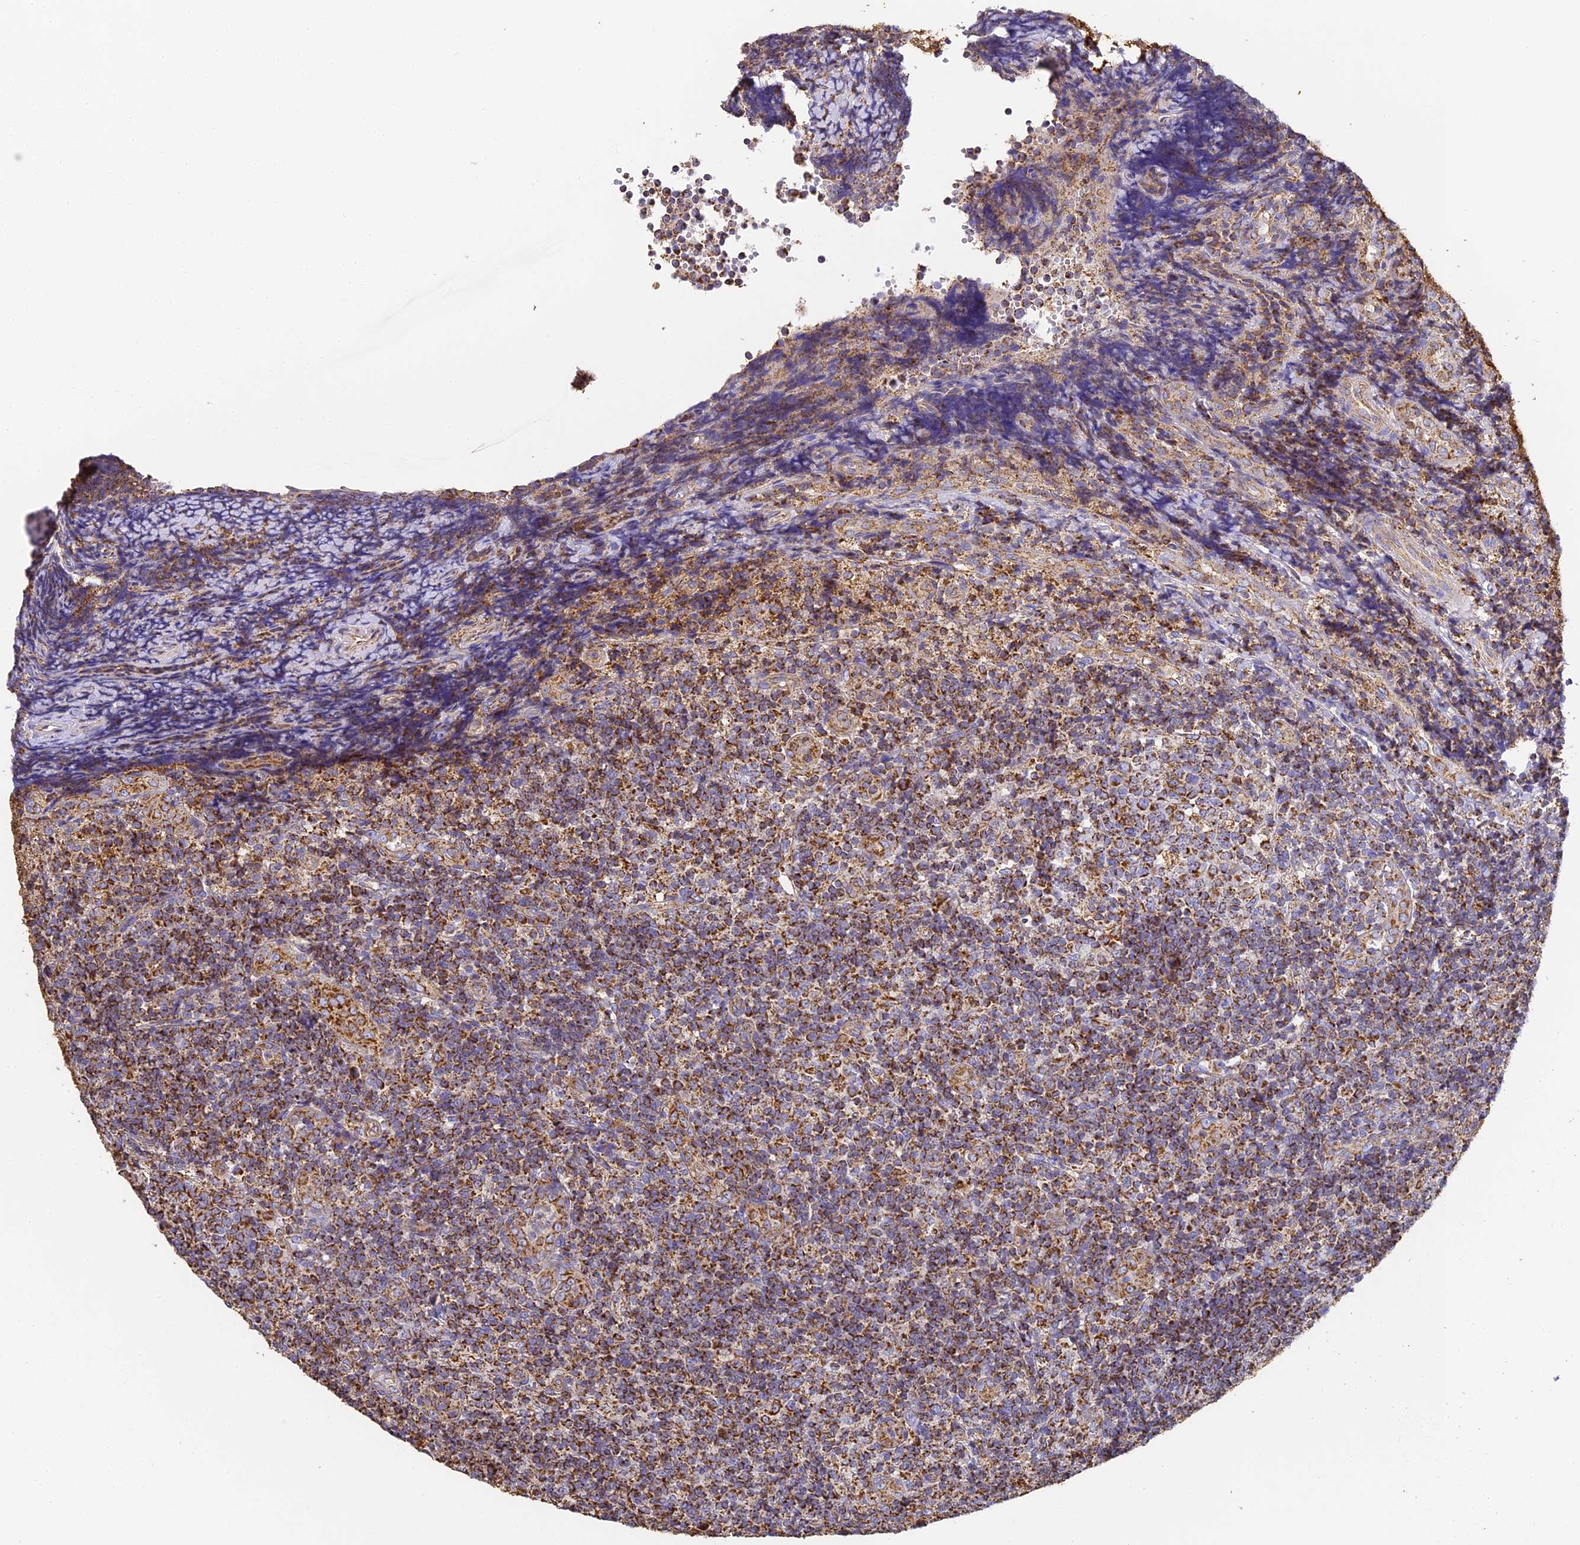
{"staining": {"intensity": "strong", "quantity": "25%-75%", "location": "cytoplasmic/membranous"}, "tissue": "tonsil", "cell_type": "Germinal center cells", "image_type": "normal", "snomed": [{"axis": "morphology", "description": "Normal tissue, NOS"}, {"axis": "topography", "description": "Tonsil"}], "caption": "This micrograph reveals immunohistochemistry (IHC) staining of unremarkable human tonsil, with high strong cytoplasmic/membranous positivity in about 25%-75% of germinal center cells.", "gene": "COX6C", "patient": {"sex": "female", "age": 19}}